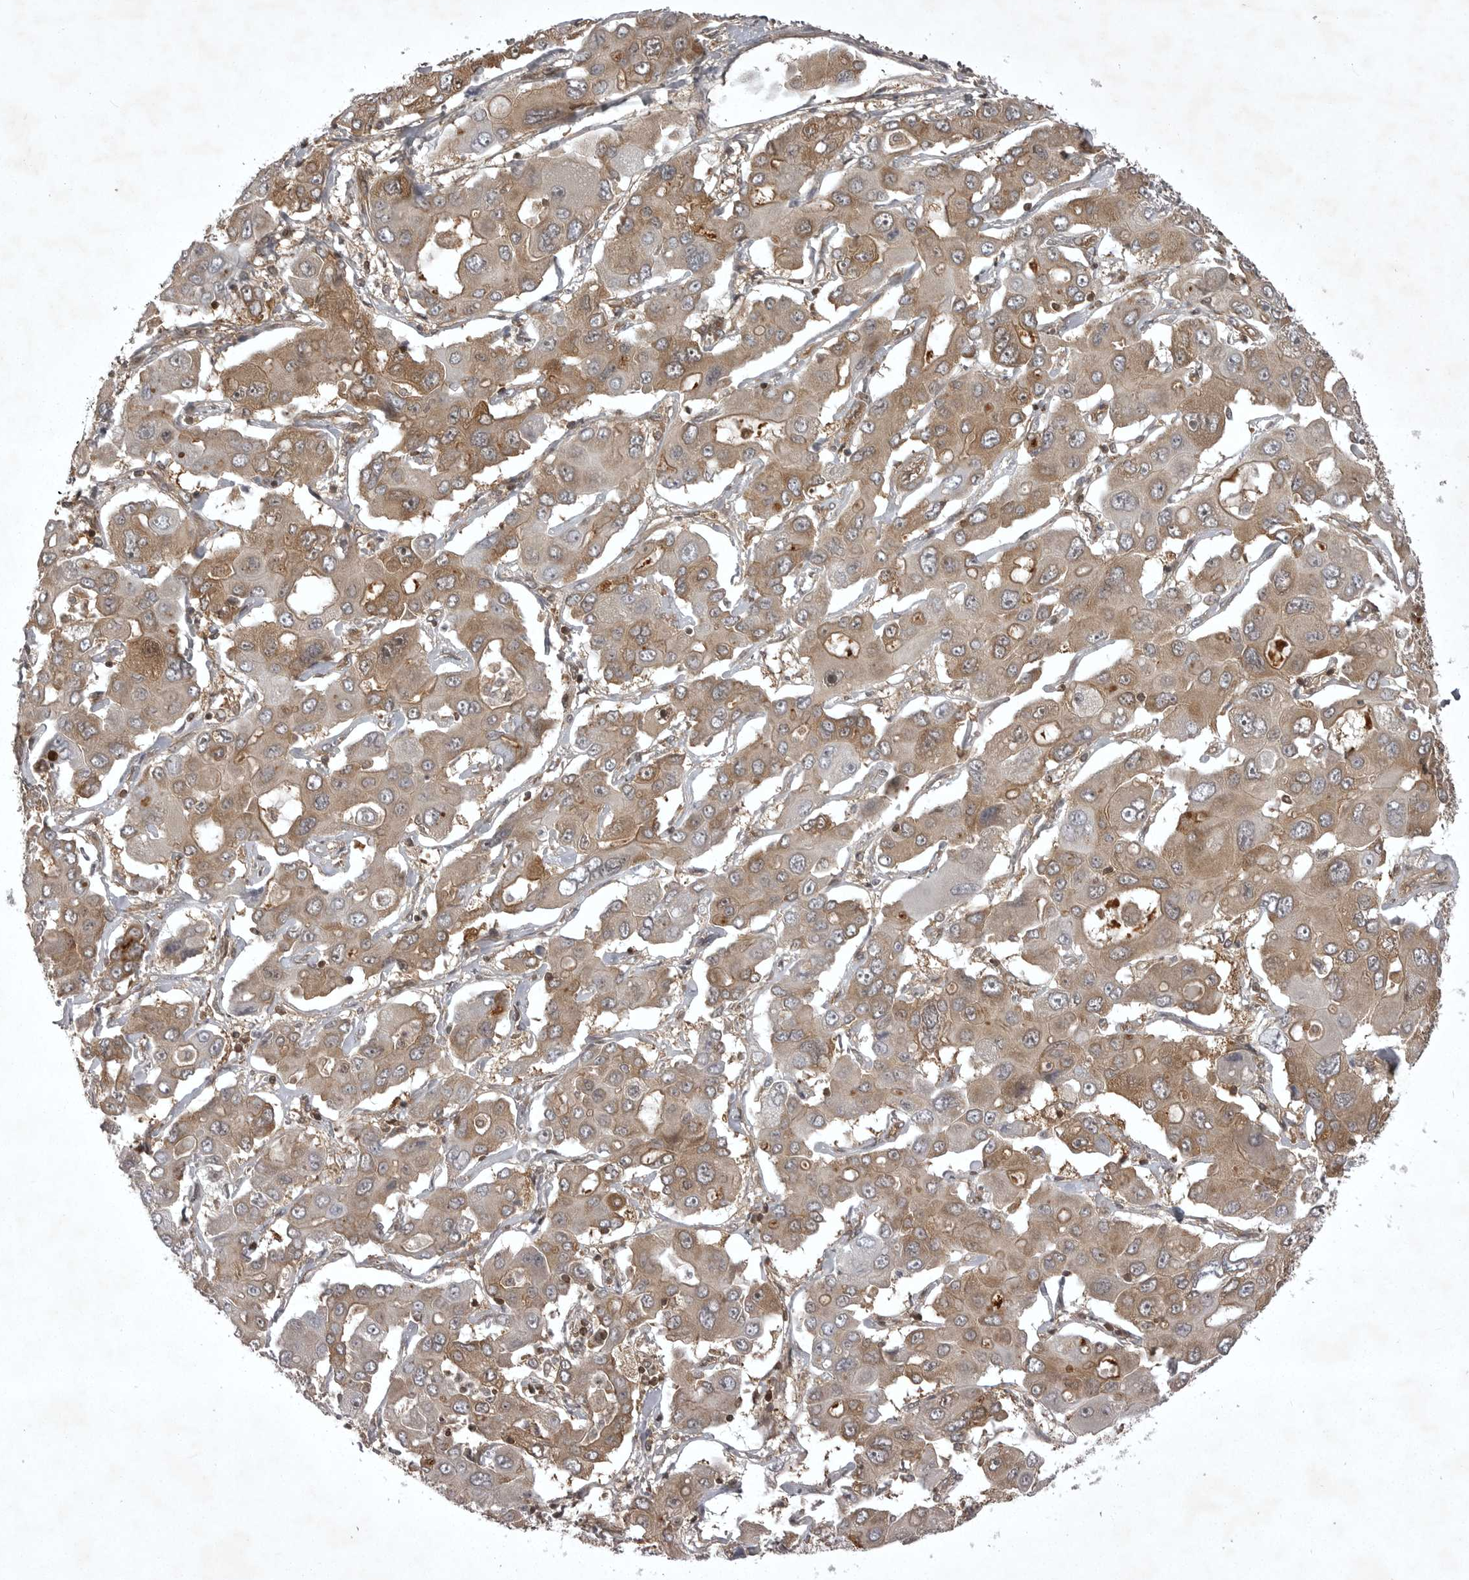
{"staining": {"intensity": "moderate", "quantity": "25%-75%", "location": "cytoplasmic/membranous"}, "tissue": "liver cancer", "cell_type": "Tumor cells", "image_type": "cancer", "snomed": [{"axis": "morphology", "description": "Cholangiocarcinoma"}, {"axis": "topography", "description": "Liver"}], "caption": "This image shows immunohistochemistry staining of human liver cancer, with medium moderate cytoplasmic/membranous staining in approximately 25%-75% of tumor cells.", "gene": "STK24", "patient": {"sex": "male", "age": 67}}